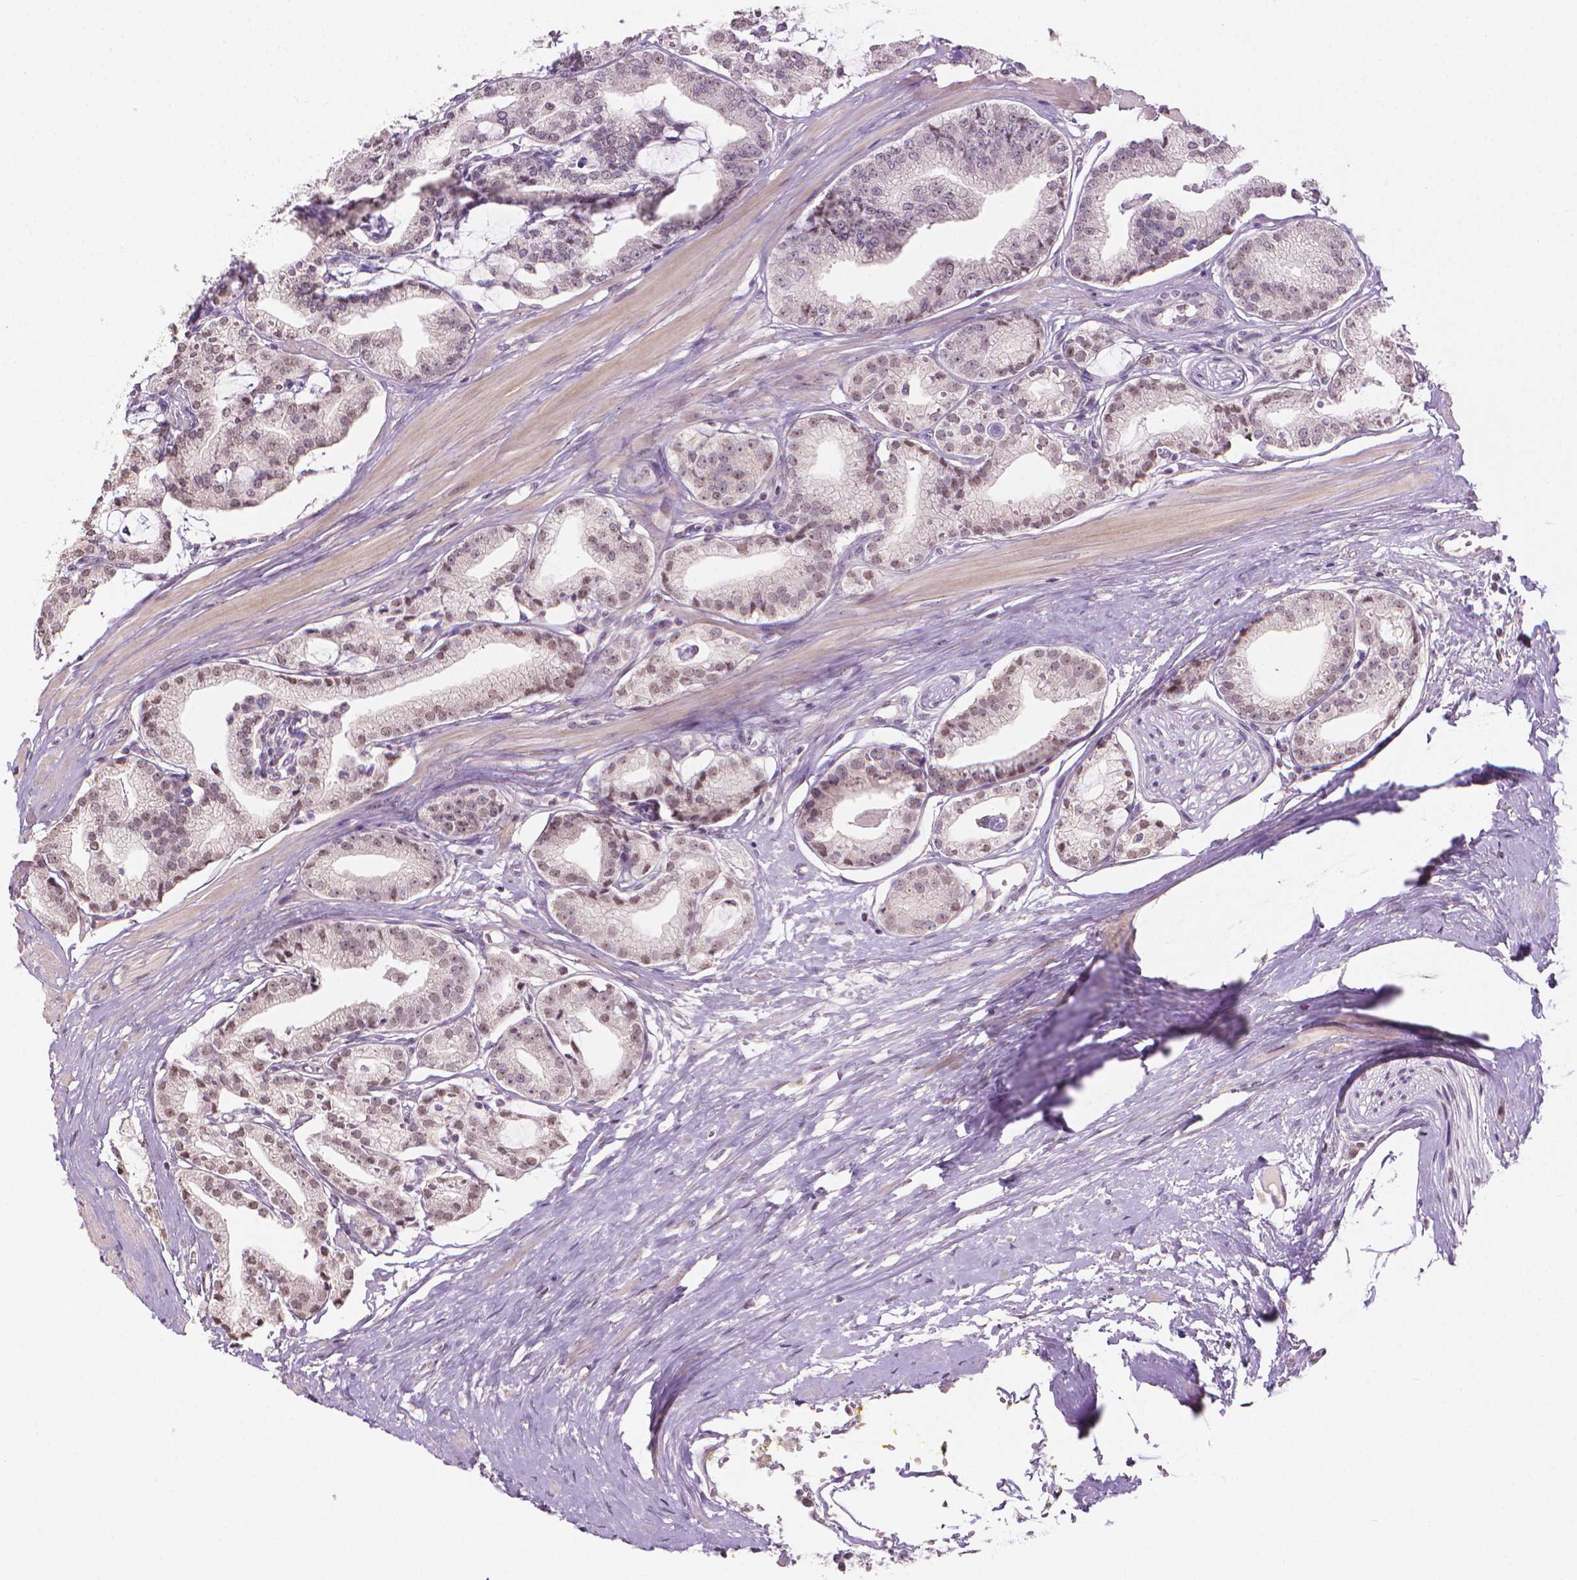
{"staining": {"intensity": "weak", "quantity": "25%-75%", "location": "nuclear"}, "tissue": "prostate cancer", "cell_type": "Tumor cells", "image_type": "cancer", "snomed": [{"axis": "morphology", "description": "Adenocarcinoma, High grade"}, {"axis": "topography", "description": "Prostate"}], "caption": "Weak nuclear staining is seen in approximately 25%-75% of tumor cells in prostate cancer.", "gene": "NCAN", "patient": {"sex": "male", "age": 71}}